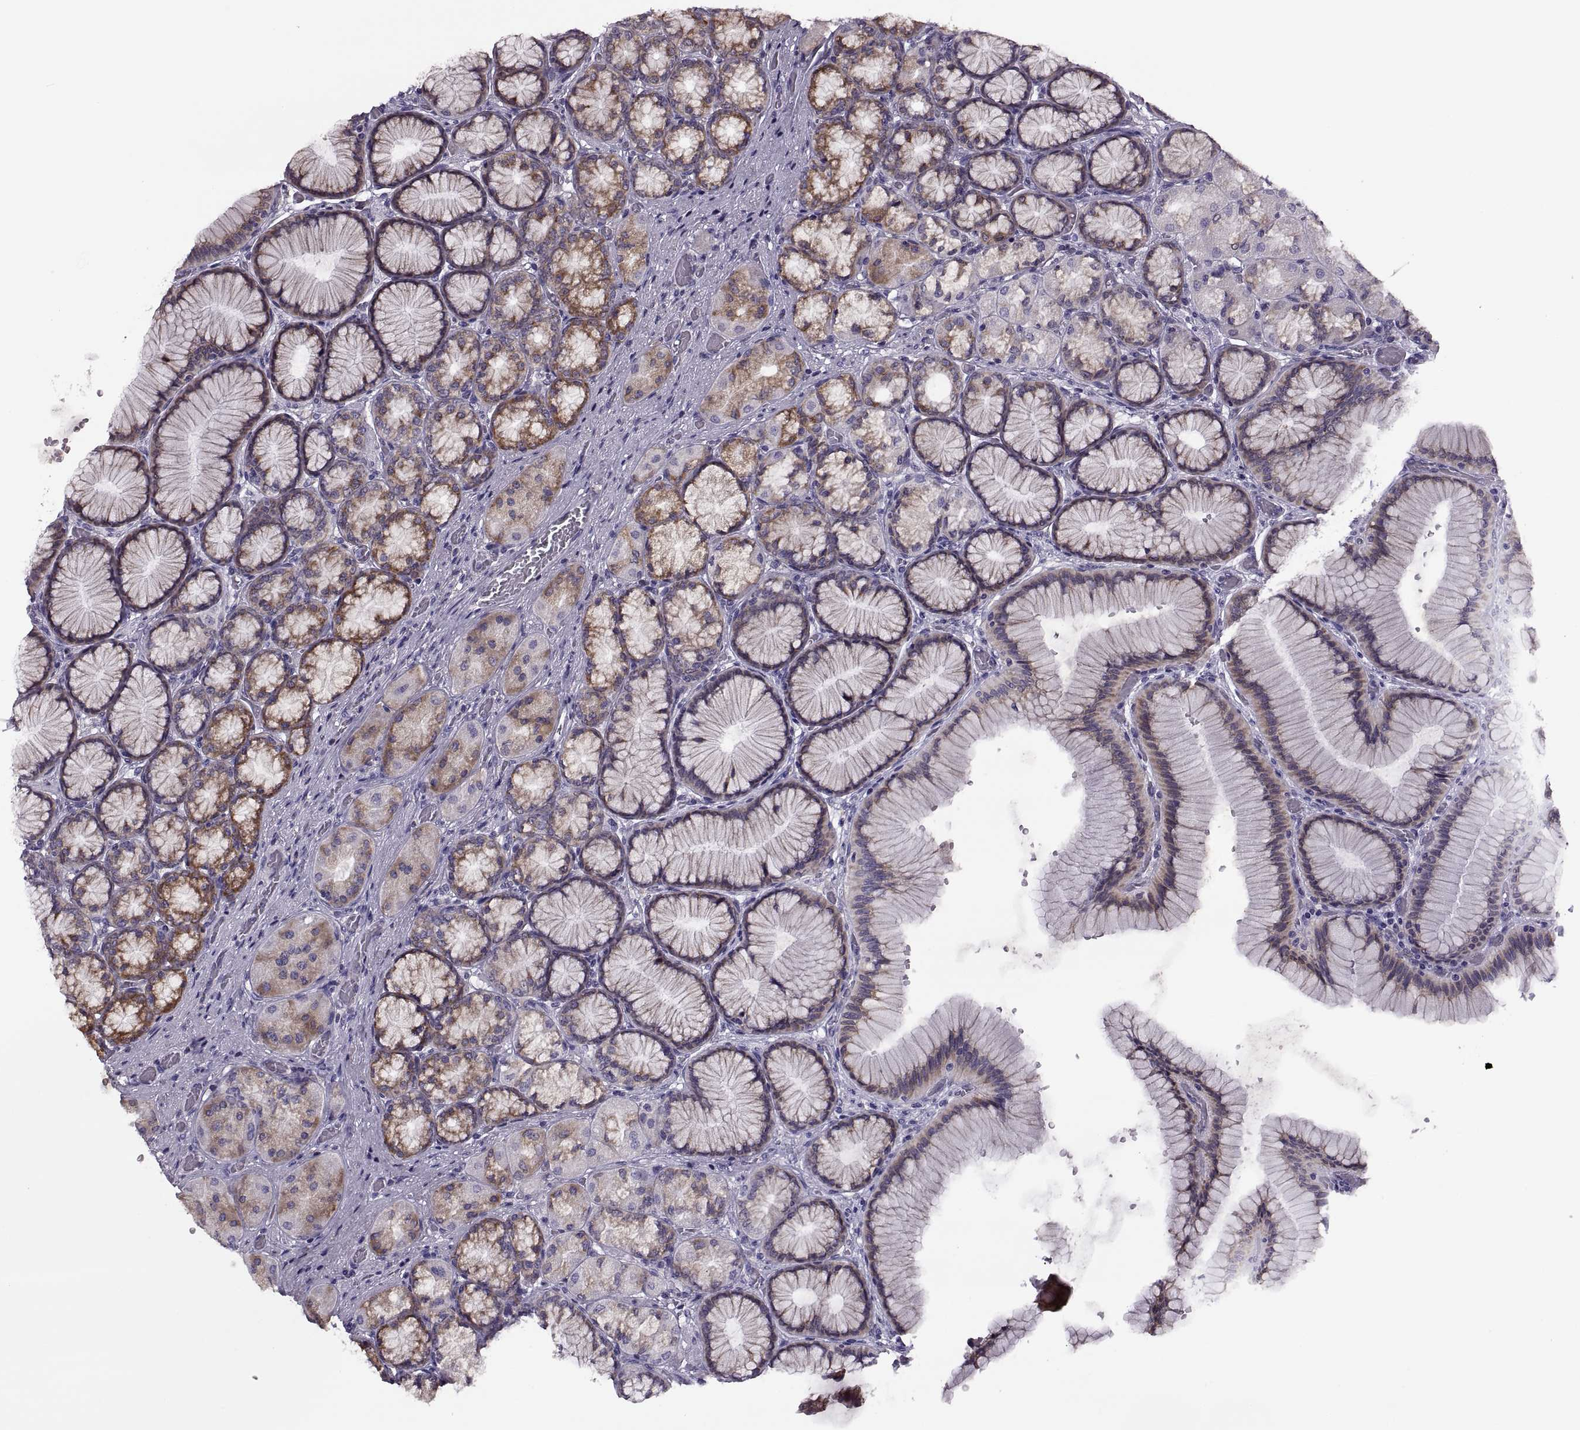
{"staining": {"intensity": "moderate", "quantity": "25%-75%", "location": "cytoplasmic/membranous"}, "tissue": "stomach", "cell_type": "Glandular cells", "image_type": "normal", "snomed": [{"axis": "morphology", "description": "Normal tissue, NOS"}, {"axis": "morphology", "description": "Adenocarcinoma, NOS"}, {"axis": "morphology", "description": "Adenocarcinoma, High grade"}, {"axis": "topography", "description": "Stomach, upper"}, {"axis": "topography", "description": "Stomach"}], "caption": "Immunohistochemistry of normal human stomach exhibits medium levels of moderate cytoplasmic/membranous expression in about 25%-75% of glandular cells.", "gene": "LETM2", "patient": {"sex": "female", "age": 65}}